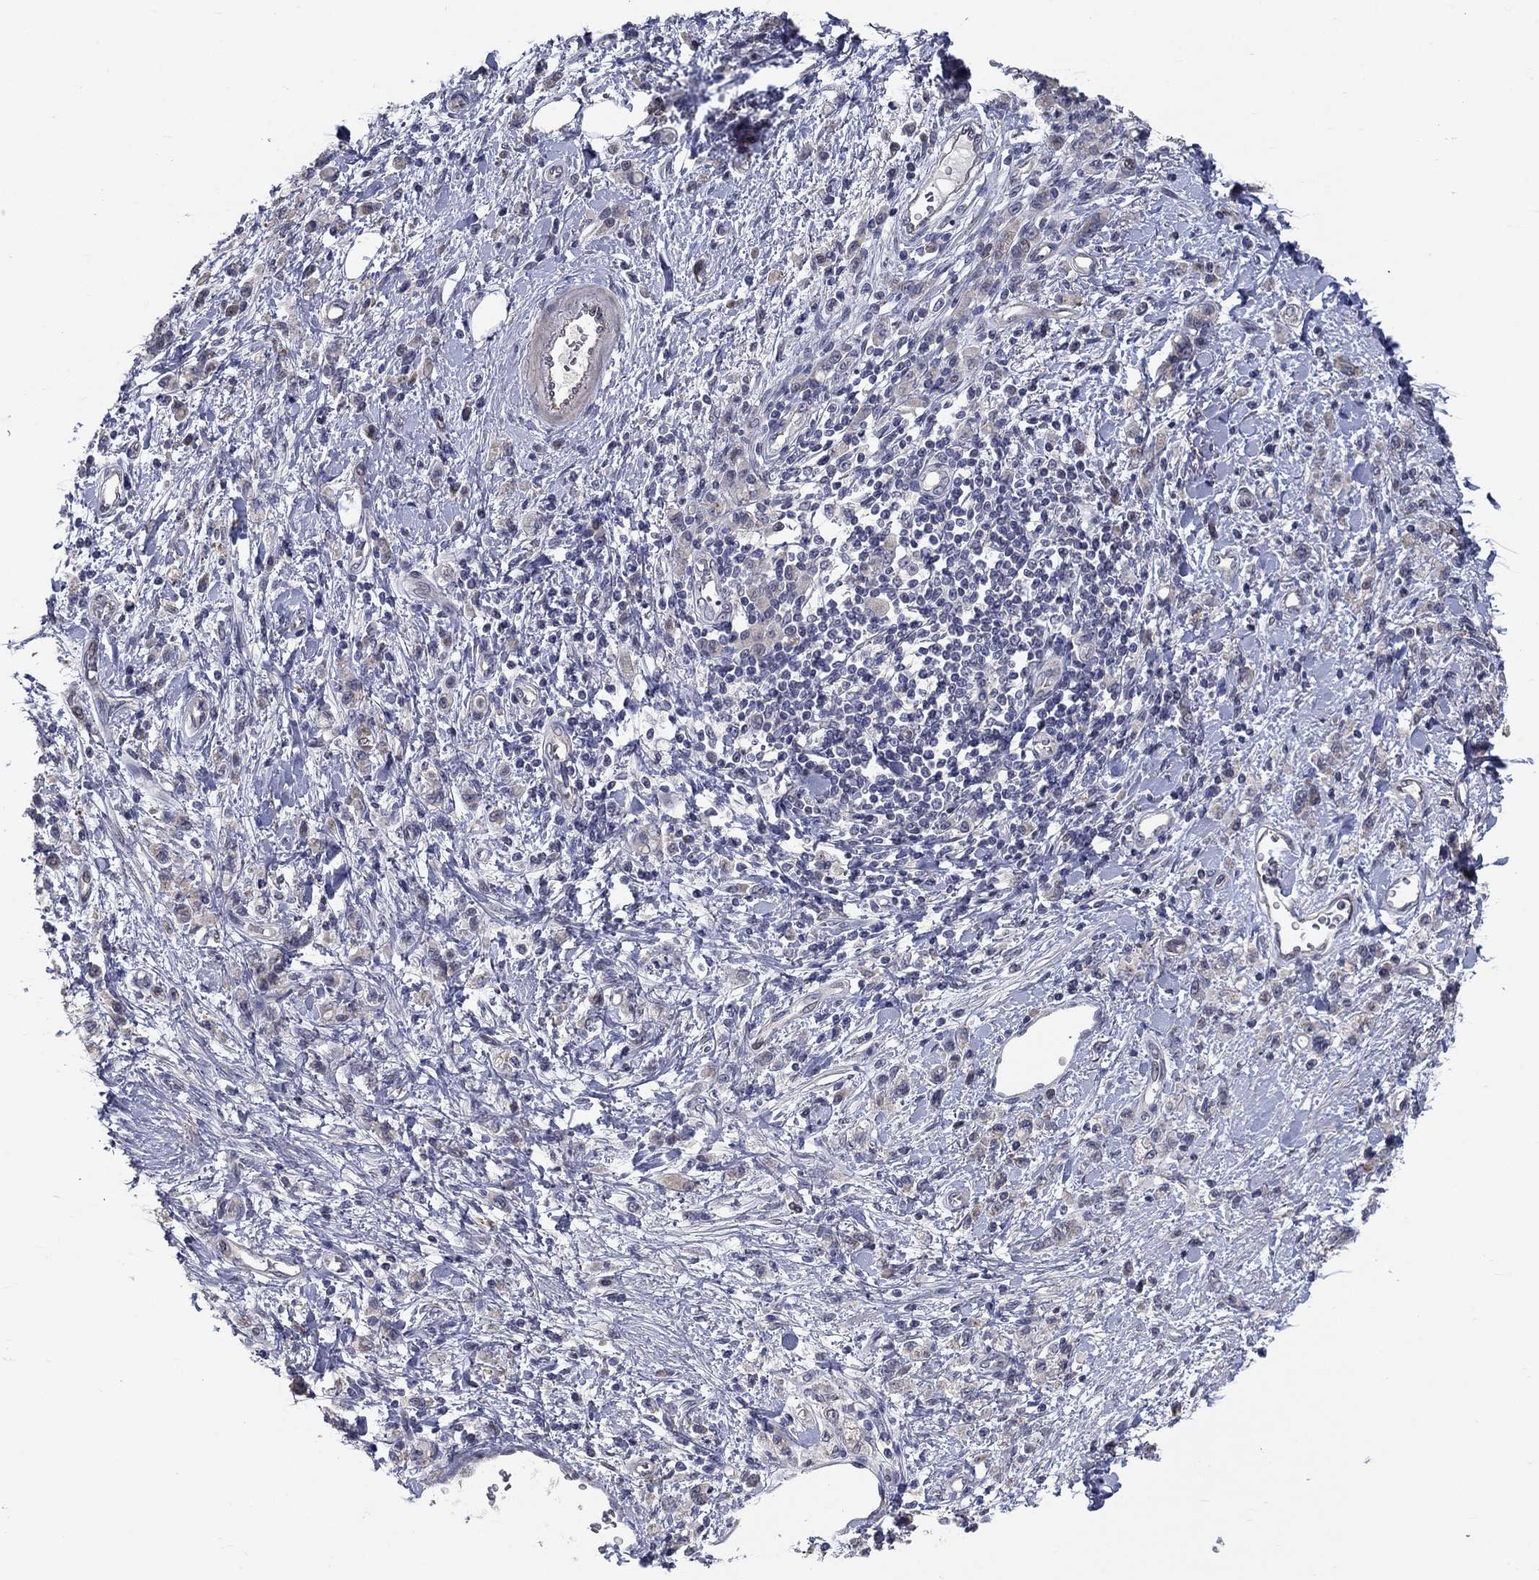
{"staining": {"intensity": "moderate", "quantity": "<25%", "location": "cytoplasmic/membranous"}, "tissue": "stomach cancer", "cell_type": "Tumor cells", "image_type": "cancer", "snomed": [{"axis": "morphology", "description": "Adenocarcinoma, NOS"}, {"axis": "topography", "description": "Stomach"}], "caption": "High-magnification brightfield microscopy of stomach cancer stained with DAB (3,3'-diaminobenzidine) (brown) and counterstained with hematoxylin (blue). tumor cells exhibit moderate cytoplasmic/membranous expression is seen in about<25% of cells.", "gene": "FAM3B", "patient": {"sex": "male", "age": 77}}